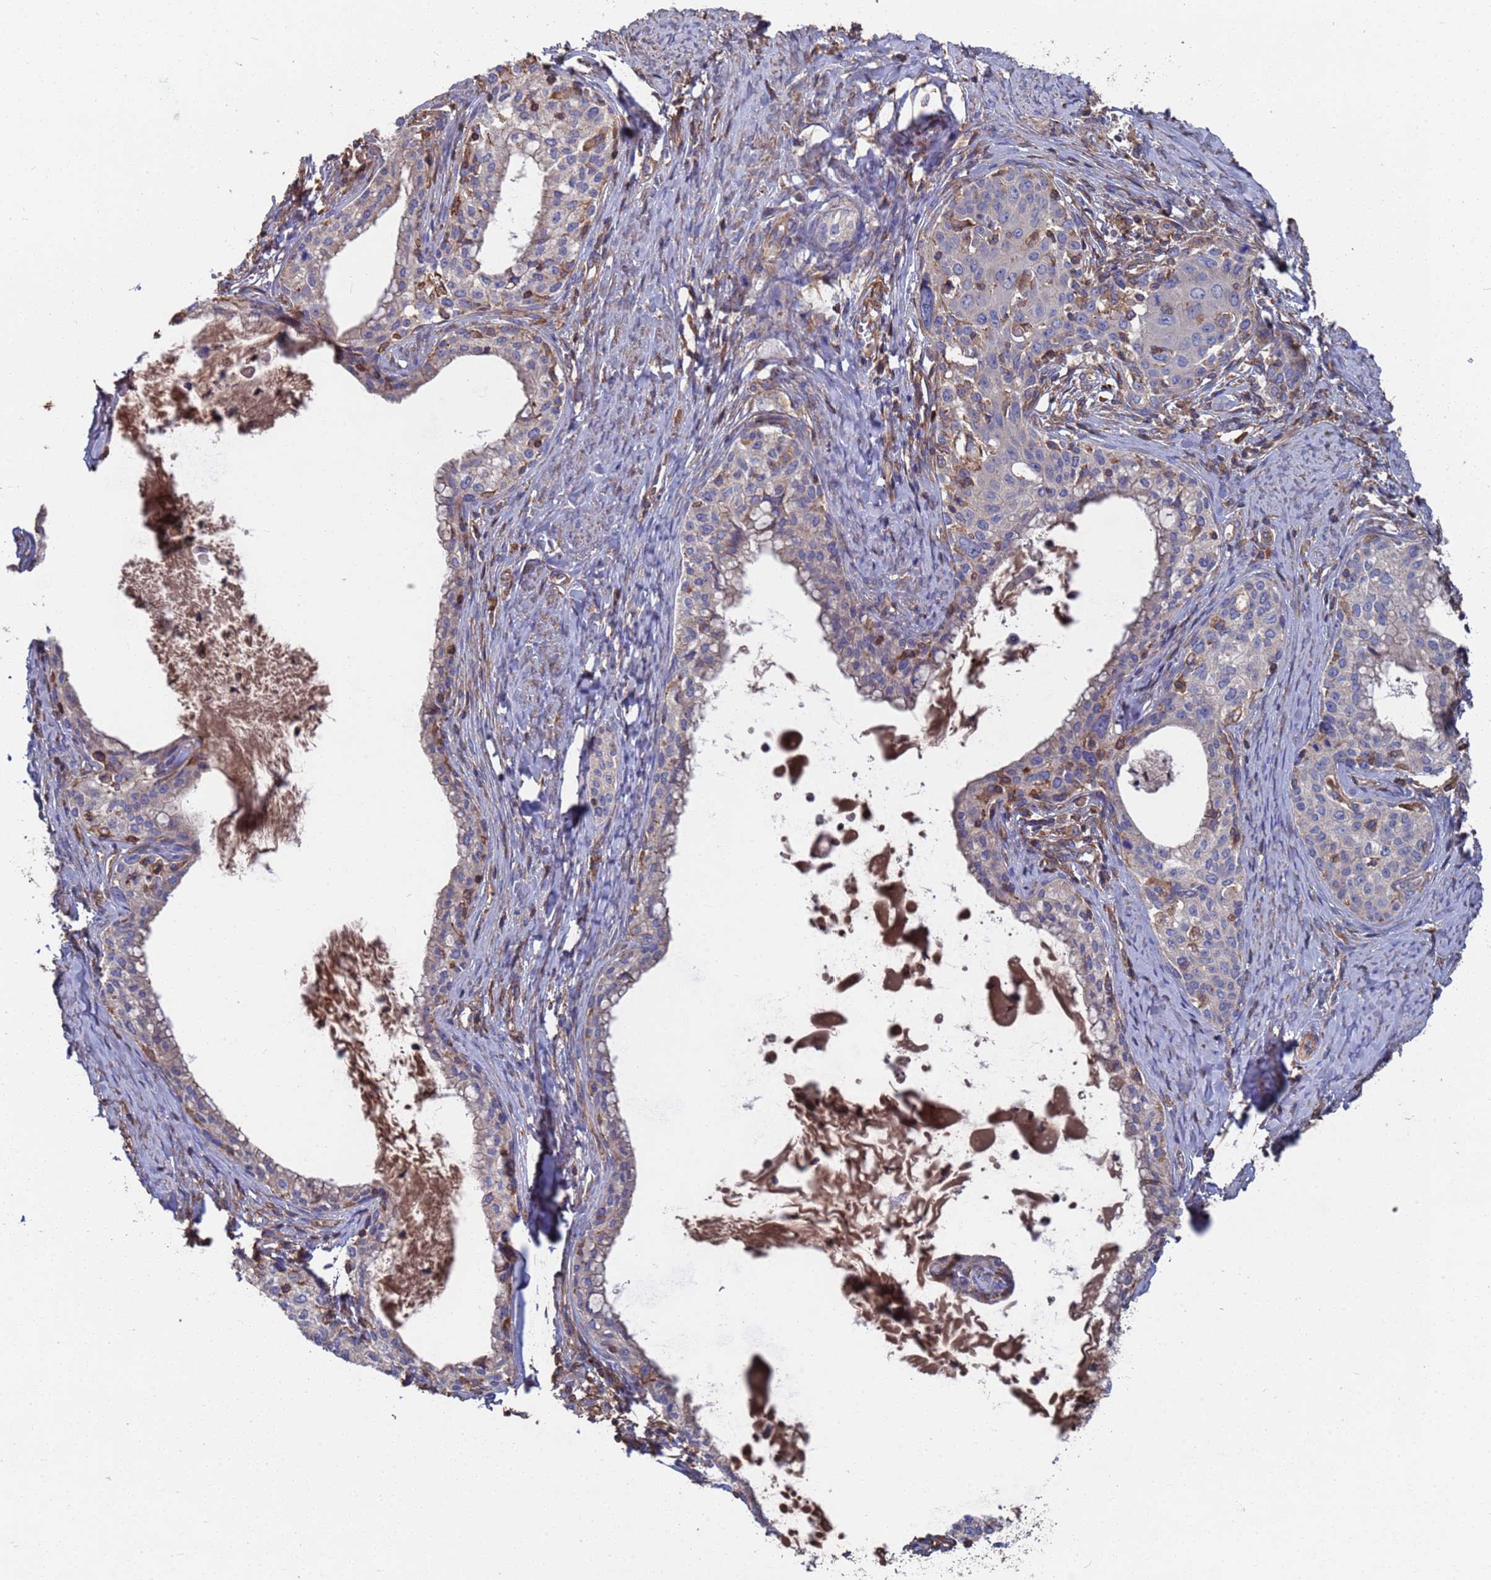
{"staining": {"intensity": "negative", "quantity": "none", "location": "none"}, "tissue": "cervical cancer", "cell_type": "Tumor cells", "image_type": "cancer", "snomed": [{"axis": "morphology", "description": "Squamous cell carcinoma, NOS"}, {"axis": "morphology", "description": "Adenocarcinoma, NOS"}, {"axis": "topography", "description": "Cervix"}], "caption": "There is no significant positivity in tumor cells of cervical cancer.", "gene": "PYCR1", "patient": {"sex": "female", "age": 52}}